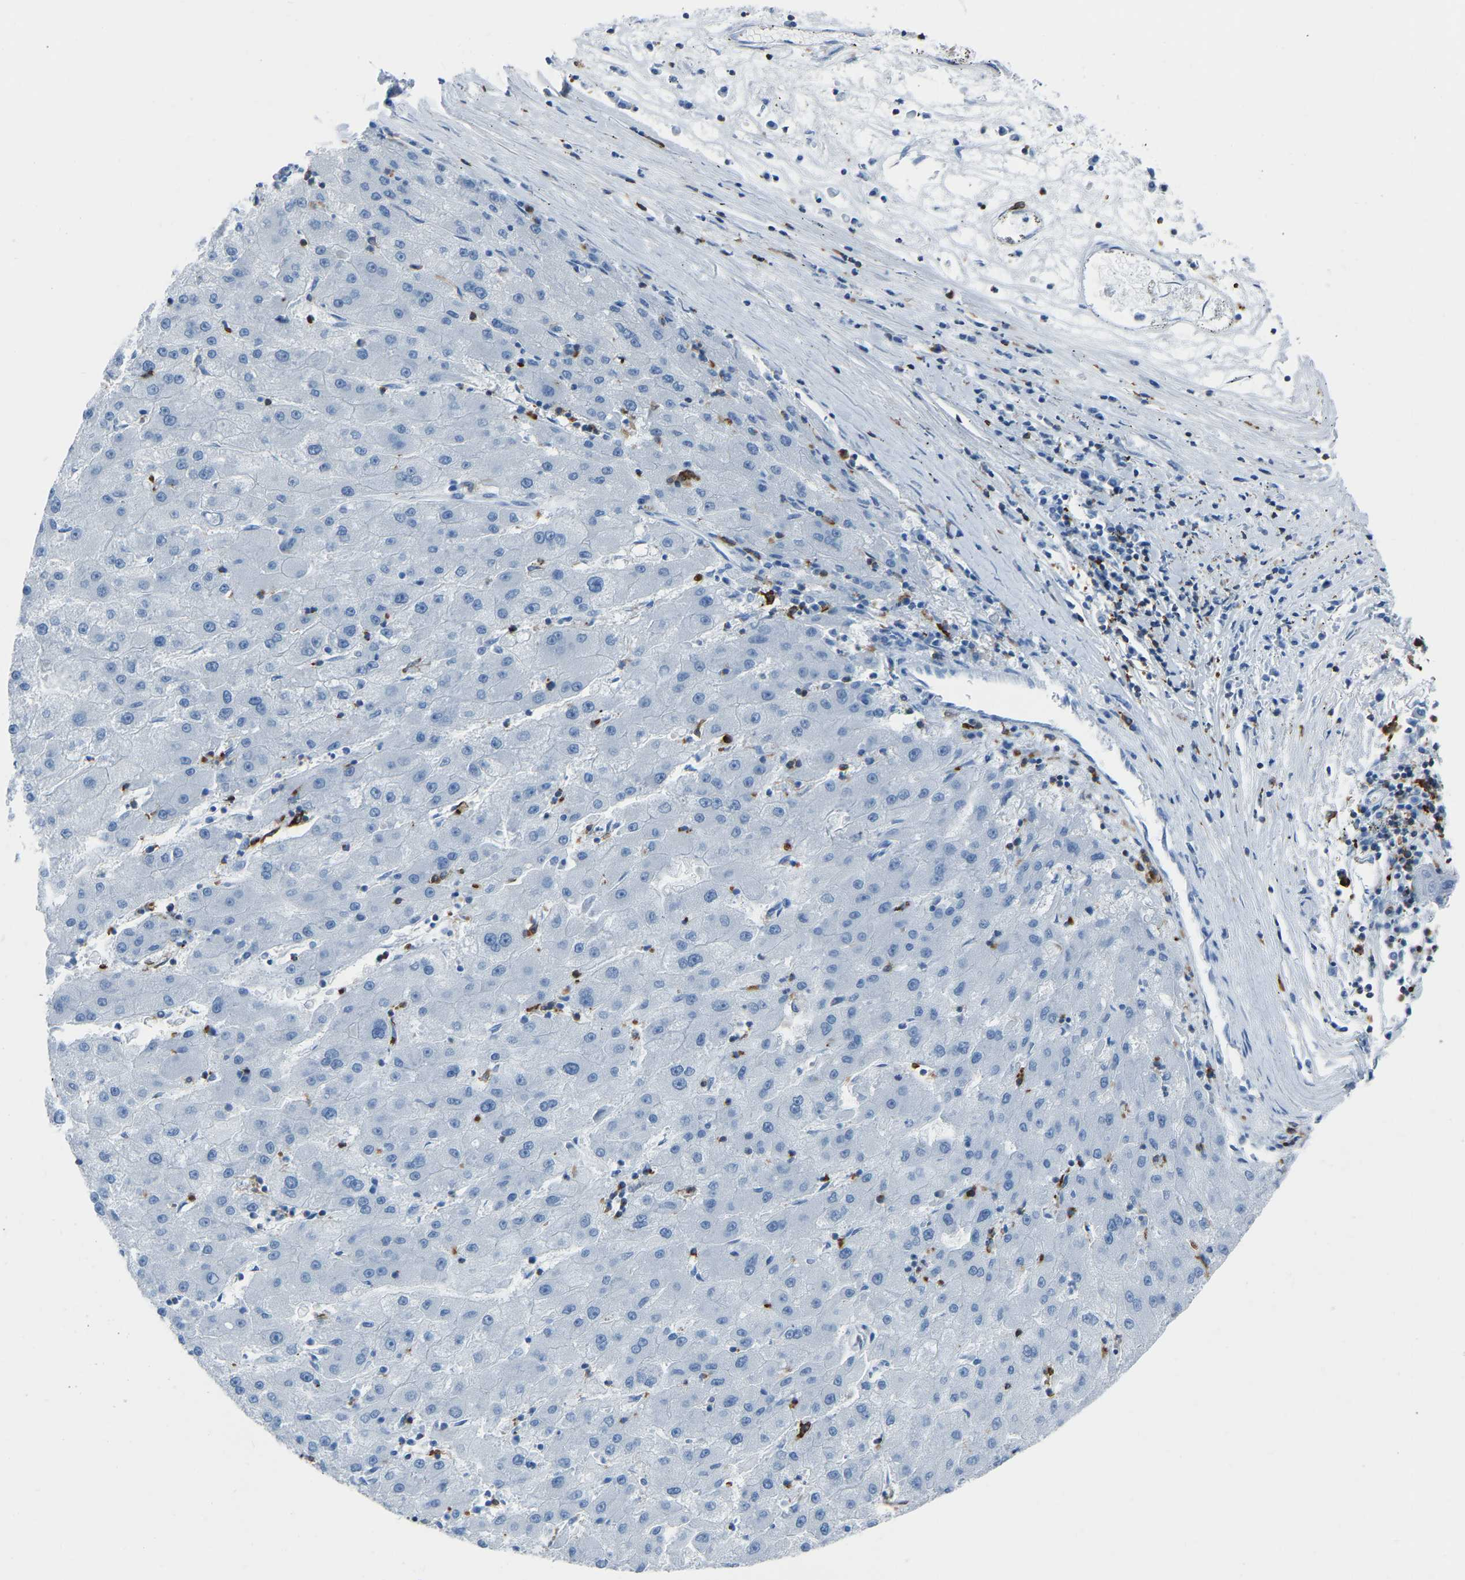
{"staining": {"intensity": "negative", "quantity": "none", "location": "none"}, "tissue": "liver cancer", "cell_type": "Tumor cells", "image_type": "cancer", "snomed": [{"axis": "morphology", "description": "Carcinoma, Hepatocellular, NOS"}, {"axis": "topography", "description": "Liver"}], "caption": "Tumor cells are negative for brown protein staining in hepatocellular carcinoma (liver).", "gene": "LSP1", "patient": {"sex": "male", "age": 72}}